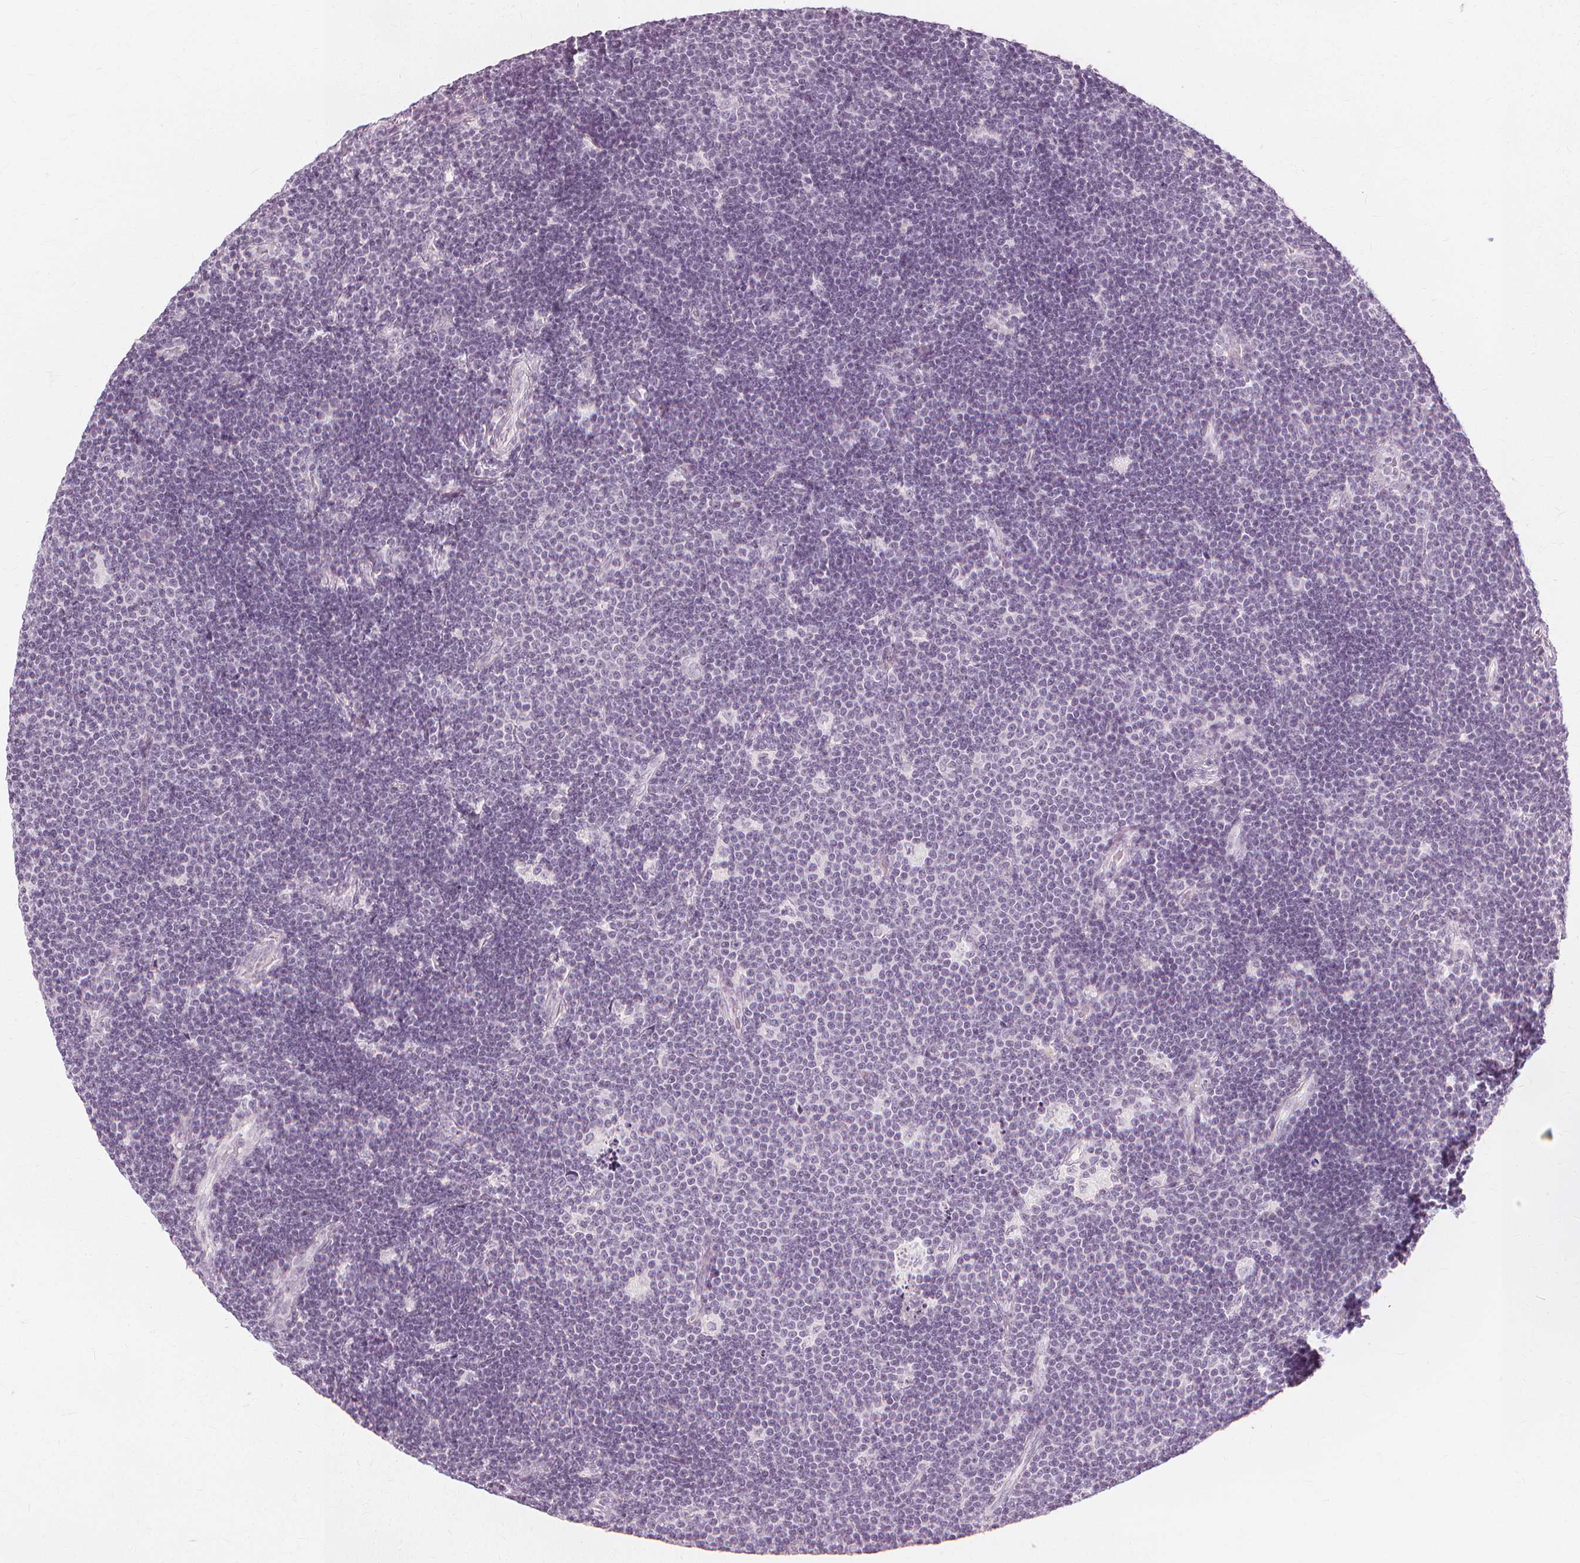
{"staining": {"intensity": "negative", "quantity": "none", "location": "none"}, "tissue": "lymphoma", "cell_type": "Tumor cells", "image_type": "cancer", "snomed": [{"axis": "morphology", "description": "Malignant lymphoma, non-Hodgkin's type, Low grade"}, {"axis": "topography", "description": "Brain"}], "caption": "Tumor cells show no significant protein positivity in lymphoma.", "gene": "NXPE1", "patient": {"sex": "female", "age": 66}}